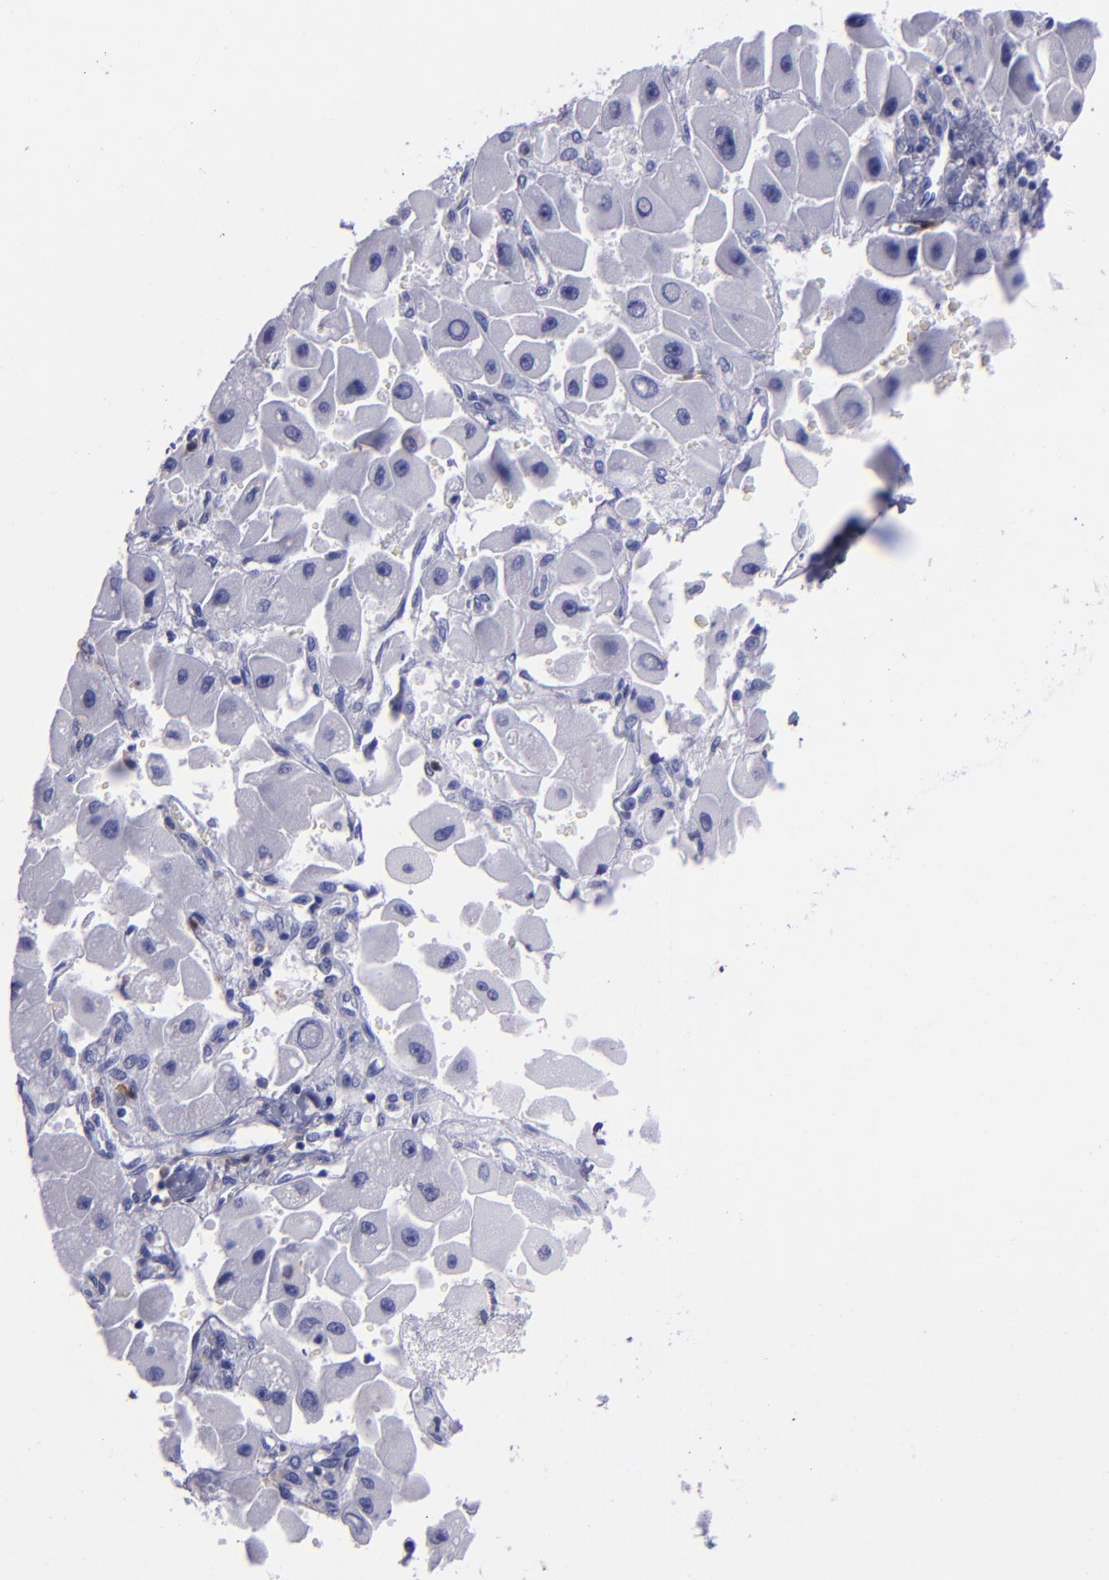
{"staining": {"intensity": "negative", "quantity": "none", "location": "none"}, "tissue": "liver cancer", "cell_type": "Tumor cells", "image_type": "cancer", "snomed": [{"axis": "morphology", "description": "Carcinoma, Hepatocellular, NOS"}, {"axis": "topography", "description": "Liver"}], "caption": "DAB (3,3'-diaminobenzidine) immunohistochemical staining of liver cancer displays no significant staining in tumor cells. (Stains: DAB immunohistochemistry (IHC) with hematoxylin counter stain, Microscopy: brightfield microscopy at high magnification).", "gene": "CR1", "patient": {"sex": "male", "age": 24}}